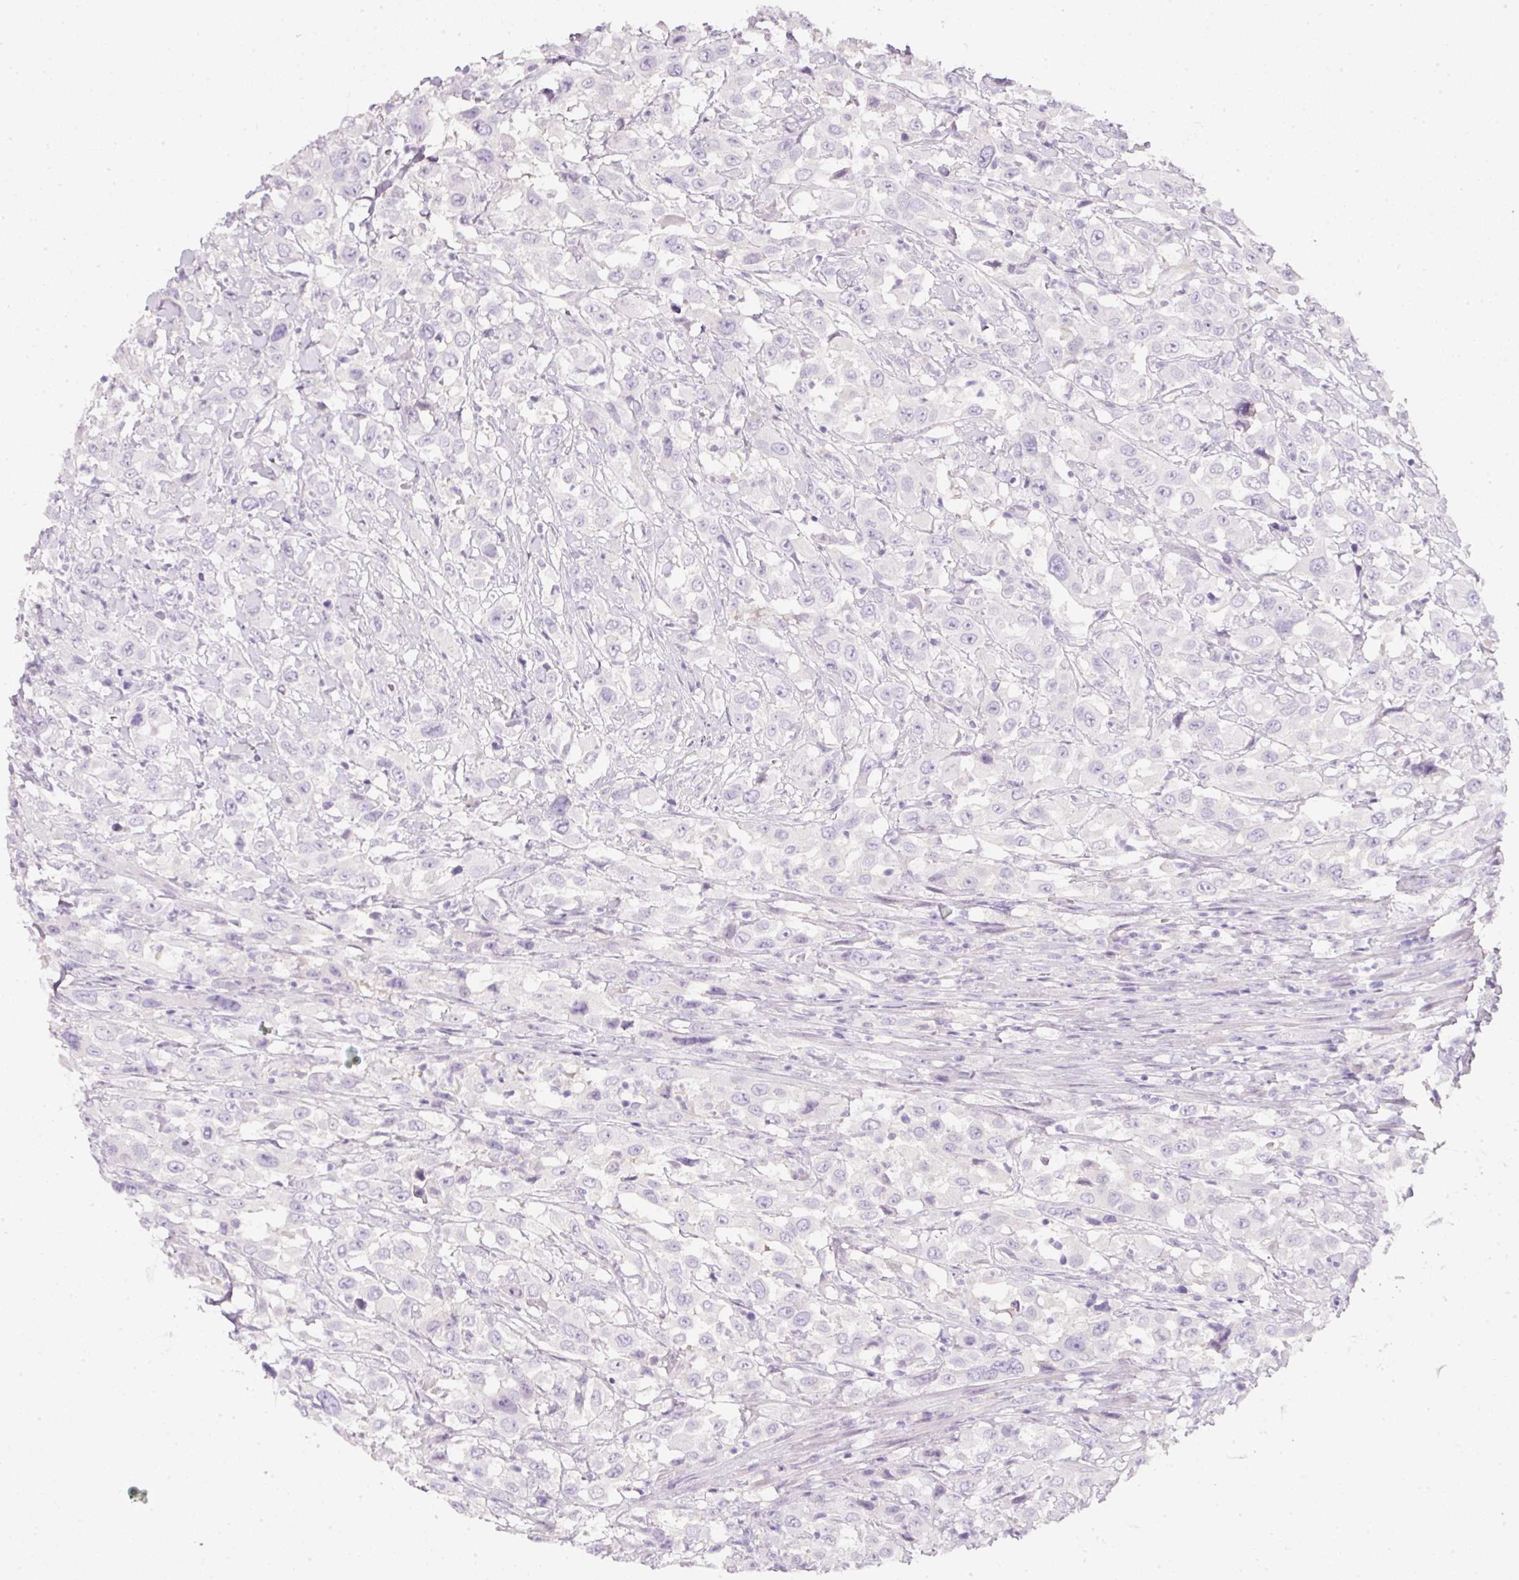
{"staining": {"intensity": "negative", "quantity": "none", "location": "none"}, "tissue": "urothelial cancer", "cell_type": "Tumor cells", "image_type": "cancer", "snomed": [{"axis": "morphology", "description": "Urothelial carcinoma, High grade"}, {"axis": "topography", "description": "Urinary bladder"}], "caption": "An IHC image of high-grade urothelial carcinoma is shown. There is no staining in tumor cells of high-grade urothelial carcinoma.", "gene": "SLC2A2", "patient": {"sex": "male", "age": 61}}